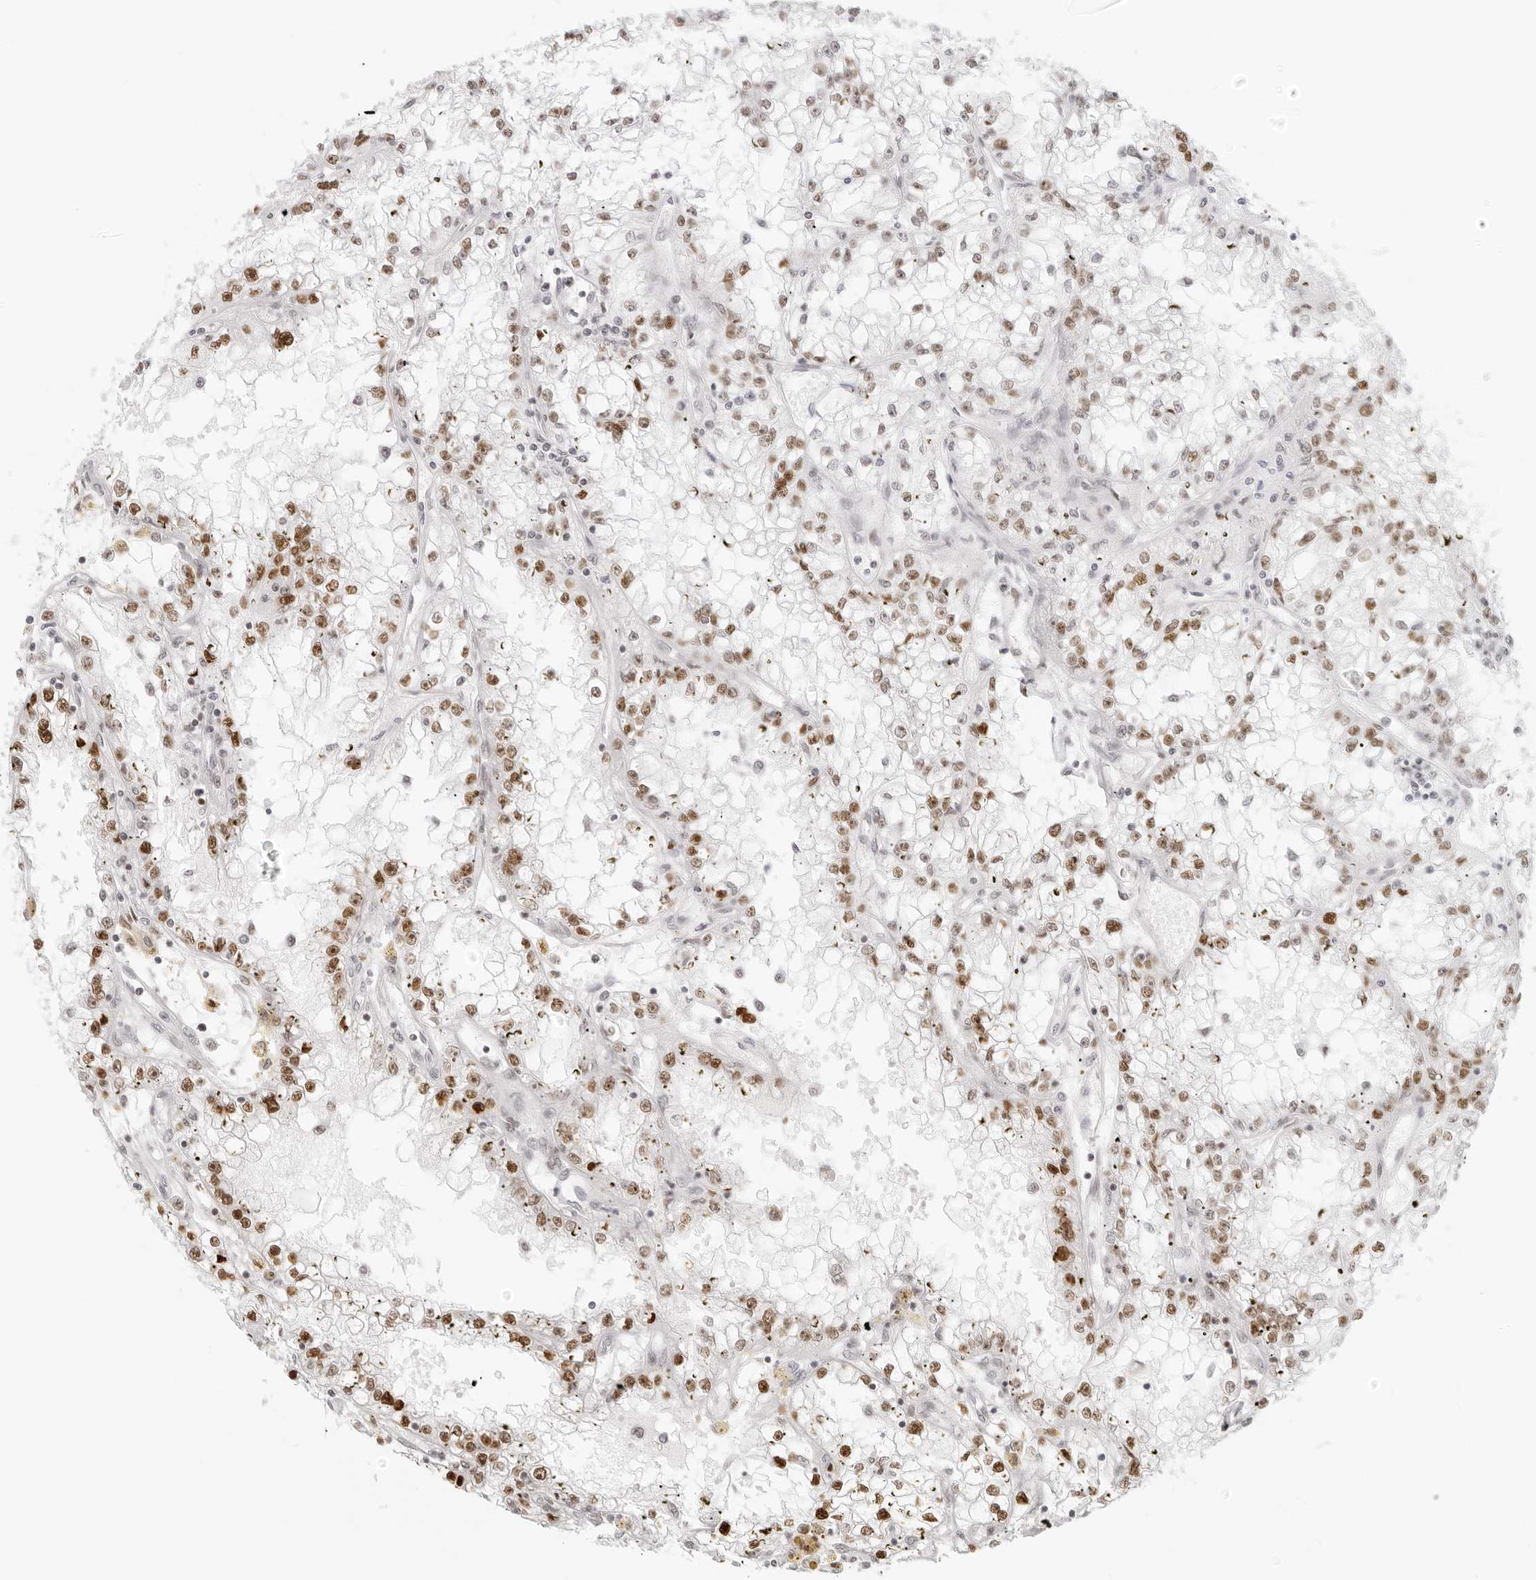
{"staining": {"intensity": "moderate", "quantity": ">75%", "location": "nuclear"}, "tissue": "renal cancer", "cell_type": "Tumor cells", "image_type": "cancer", "snomed": [{"axis": "morphology", "description": "Adenocarcinoma, NOS"}, {"axis": "topography", "description": "Kidney"}], "caption": "Adenocarcinoma (renal) stained for a protein exhibits moderate nuclear positivity in tumor cells. (DAB (3,3'-diaminobenzidine) = brown stain, brightfield microscopy at high magnification).", "gene": "RCC1", "patient": {"sex": "male", "age": 56}}